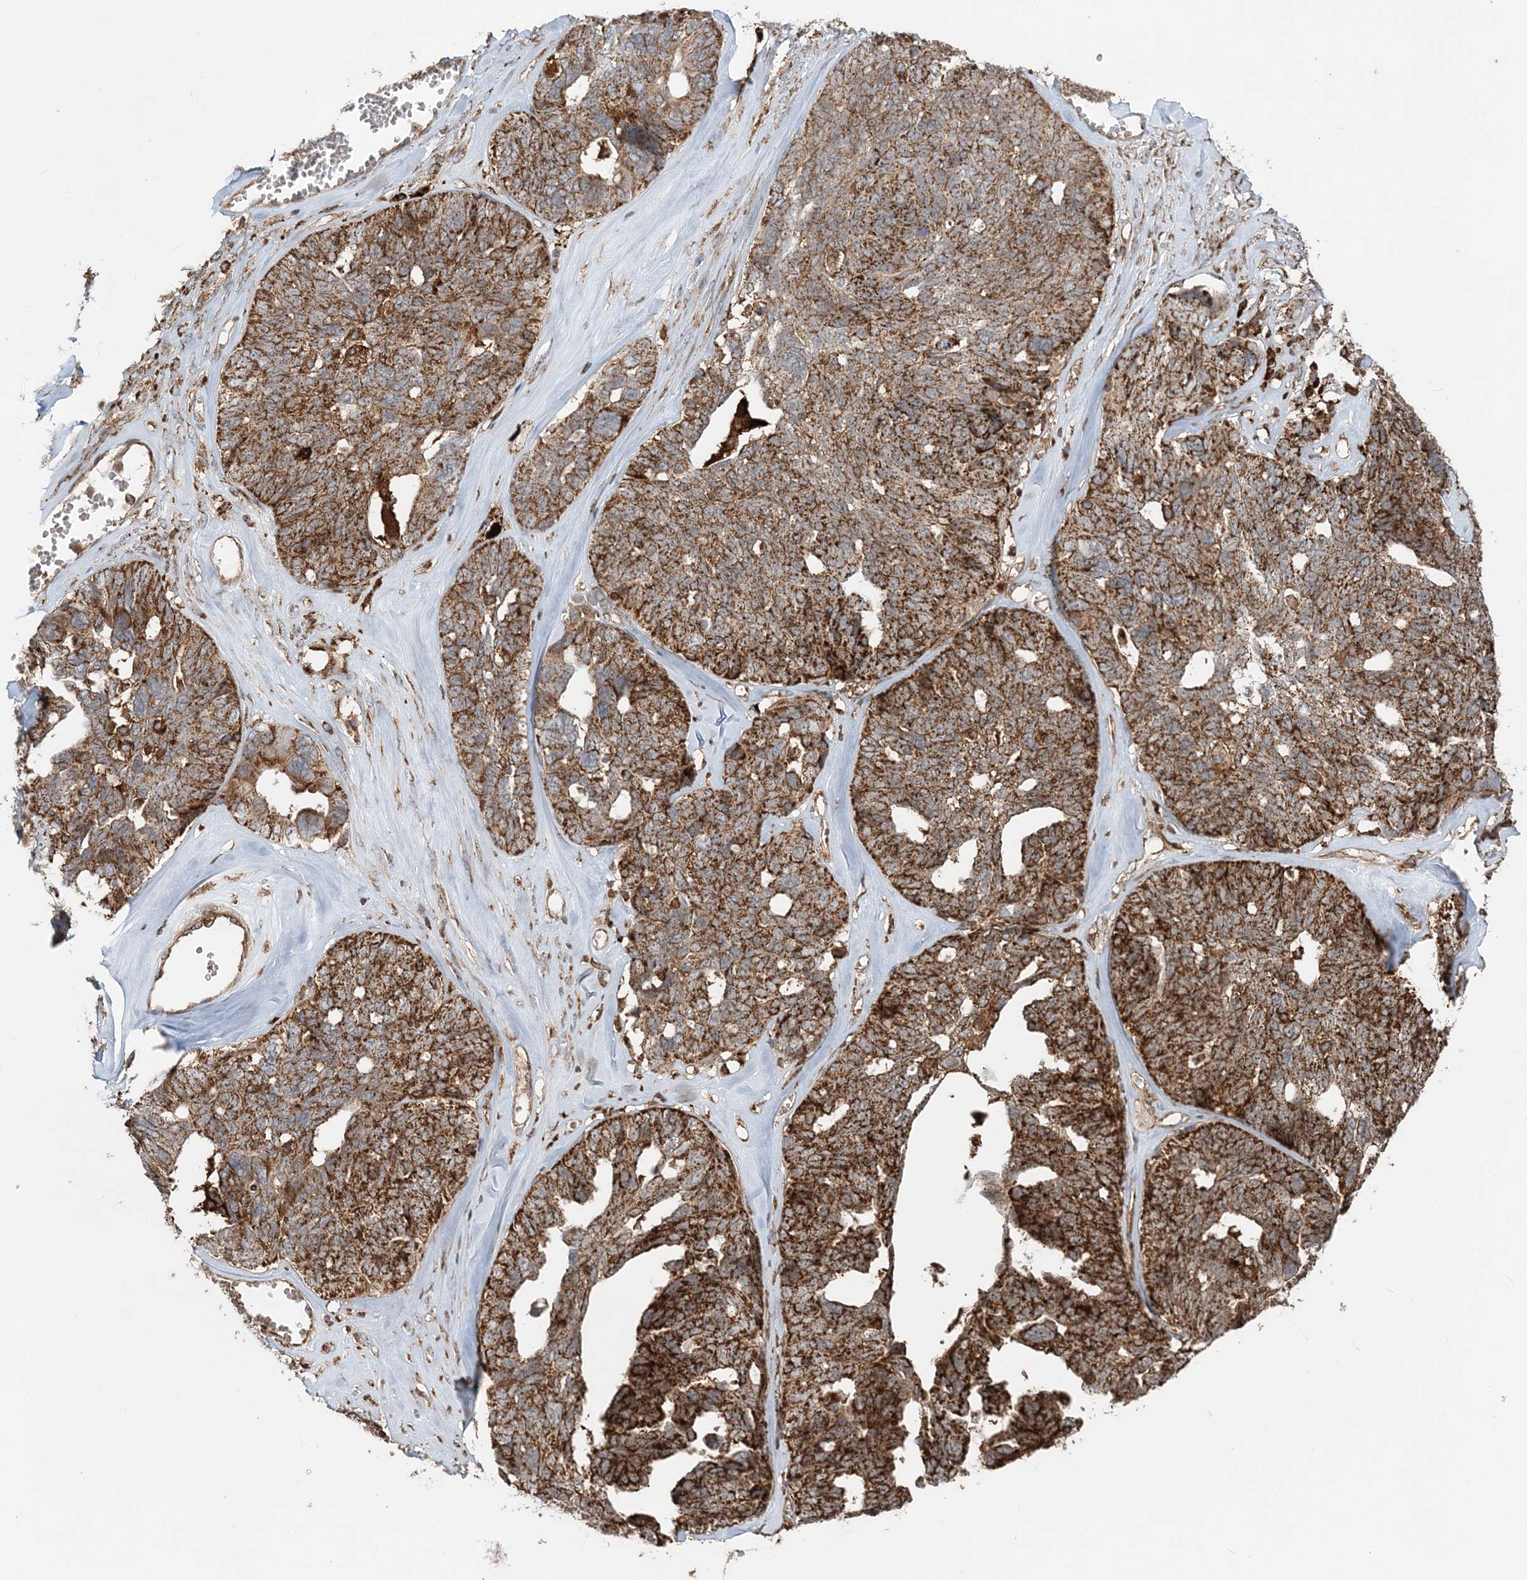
{"staining": {"intensity": "strong", "quantity": ">75%", "location": "cytoplasmic/membranous"}, "tissue": "ovarian cancer", "cell_type": "Tumor cells", "image_type": "cancer", "snomed": [{"axis": "morphology", "description": "Cystadenocarcinoma, serous, NOS"}, {"axis": "topography", "description": "Ovary"}], "caption": "The immunohistochemical stain highlights strong cytoplasmic/membranous positivity in tumor cells of ovarian serous cystadenocarcinoma tissue.", "gene": "LRPPRC", "patient": {"sex": "female", "age": 79}}